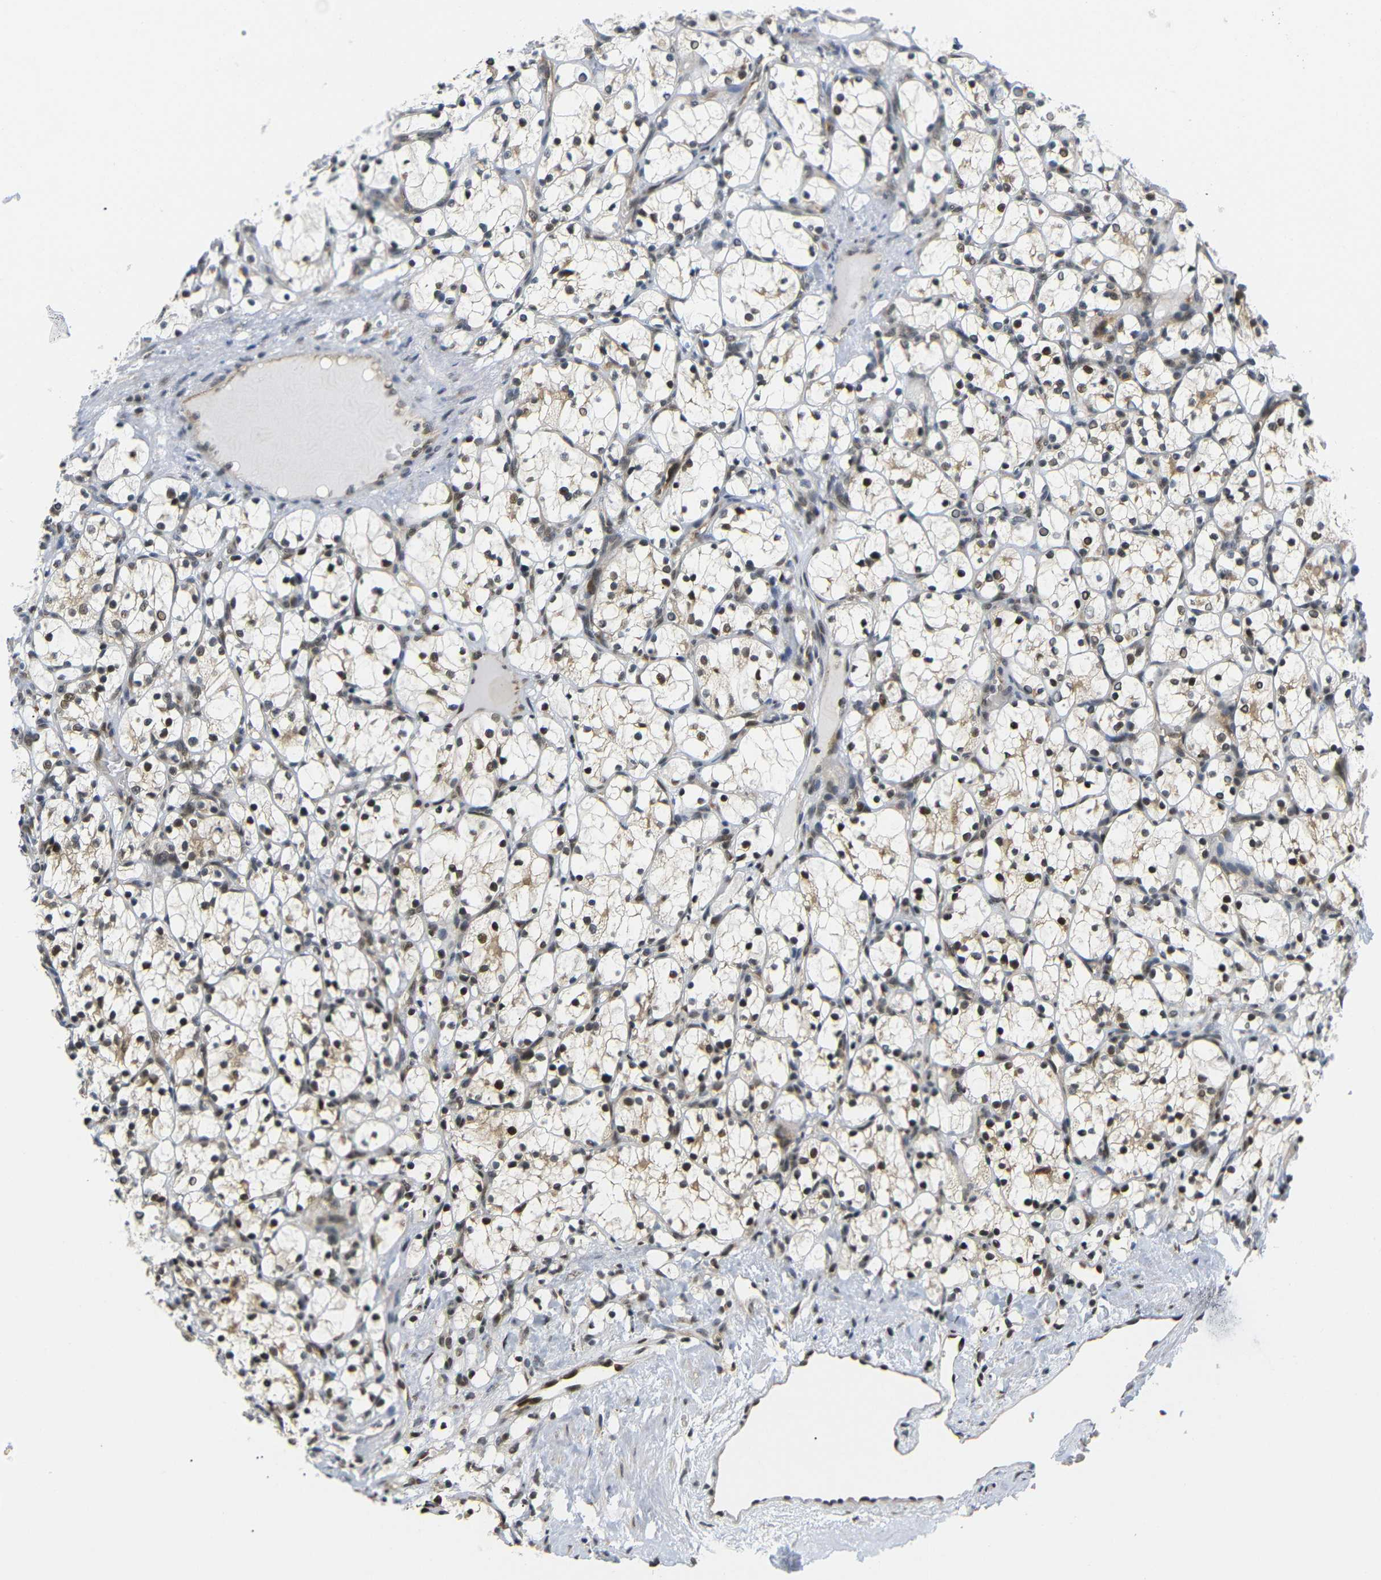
{"staining": {"intensity": "weak", "quantity": ">75%", "location": "cytoplasmic/membranous,nuclear"}, "tissue": "renal cancer", "cell_type": "Tumor cells", "image_type": "cancer", "snomed": [{"axis": "morphology", "description": "Adenocarcinoma, NOS"}, {"axis": "topography", "description": "Kidney"}], "caption": "A brown stain labels weak cytoplasmic/membranous and nuclear positivity of a protein in renal cancer (adenocarcinoma) tumor cells.", "gene": "GJA5", "patient": {"sex": "female", "age": 69}}